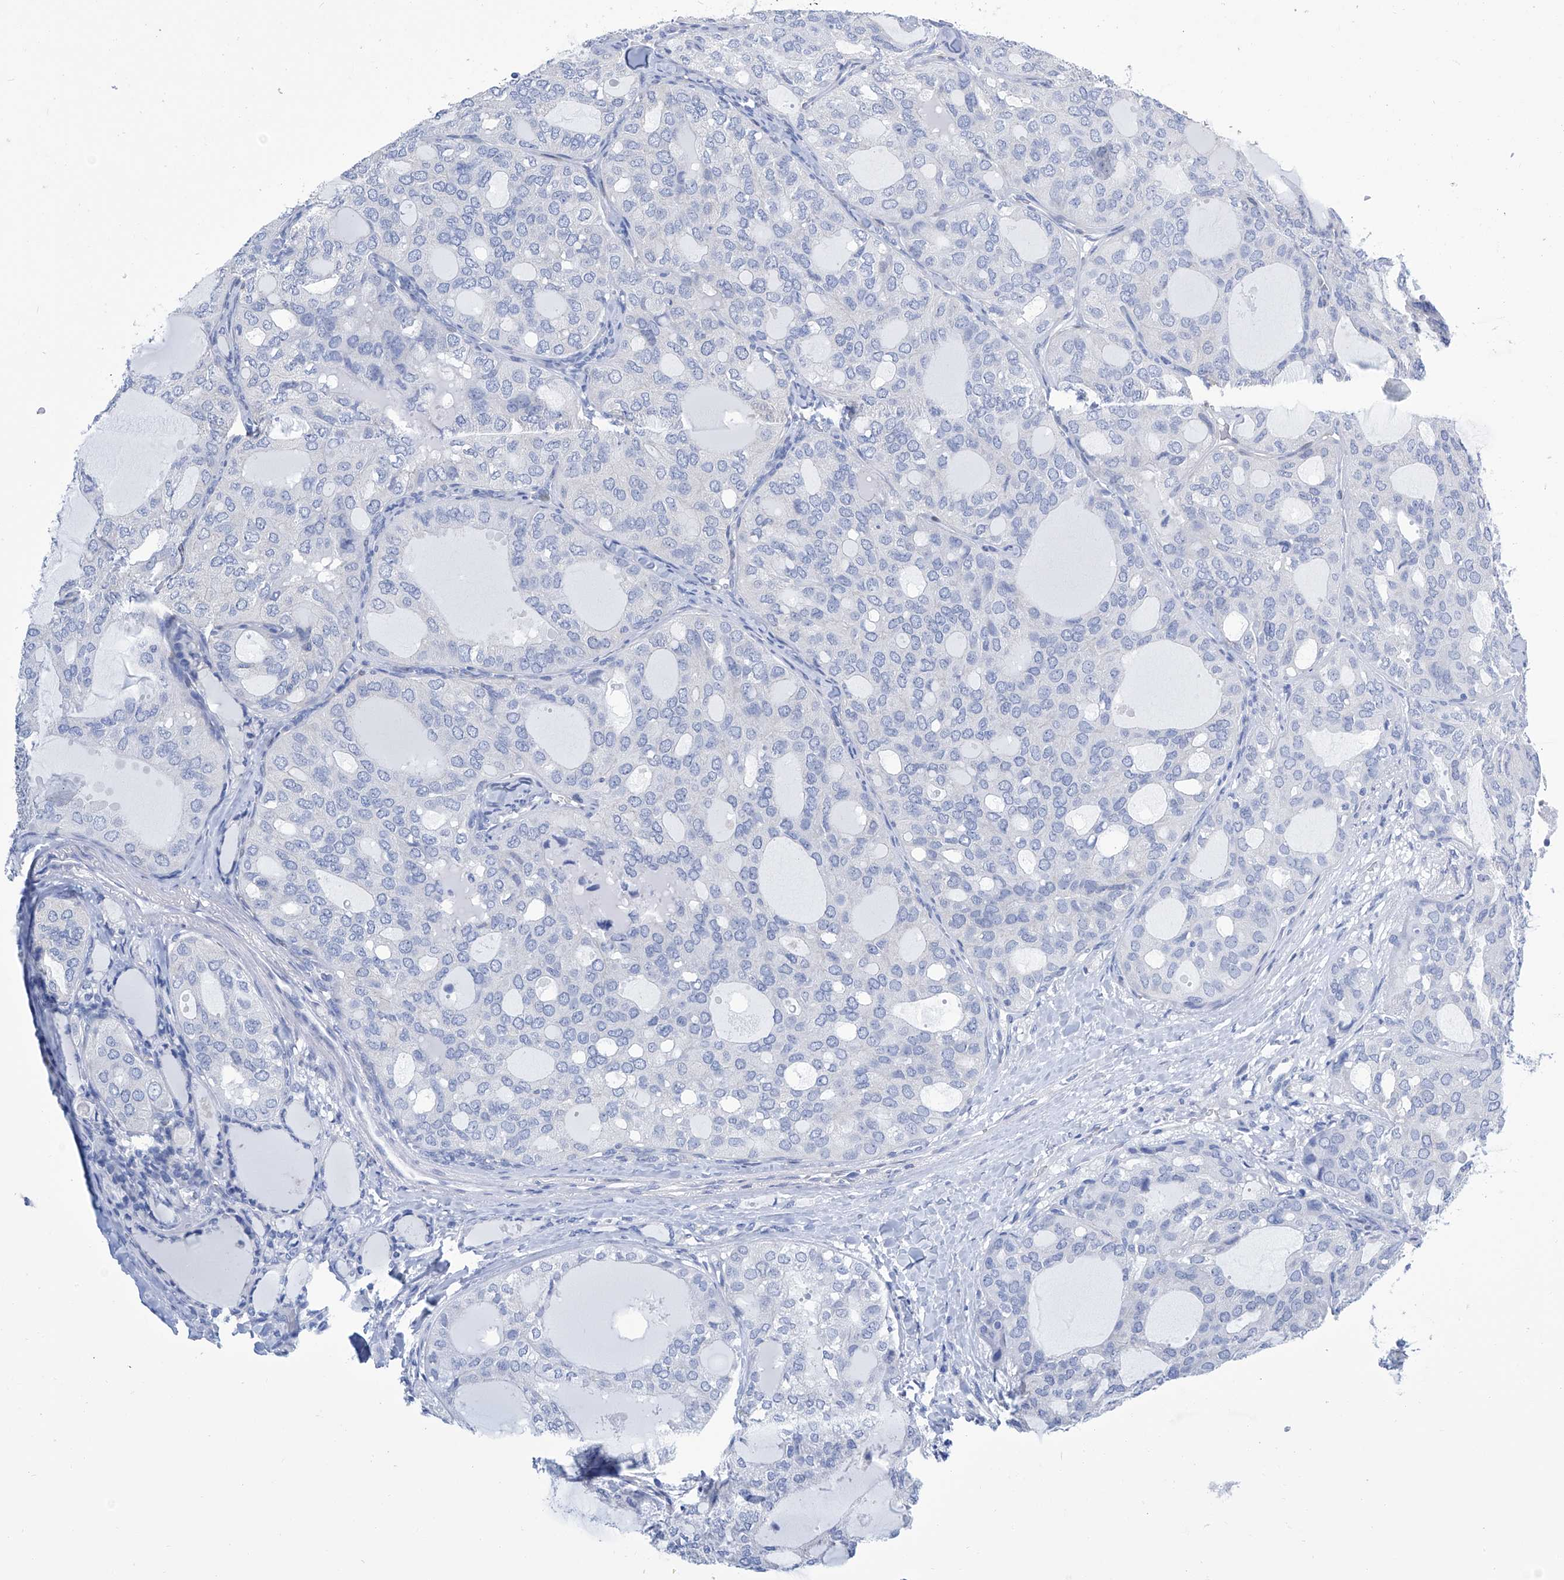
{"staining": {"intensity": "negative", "quantity": "none", "location": "none"}, "tissue": "thyroid cancer", "cell_type": "Tumor cells", "image_type": "cancer", "snomed": [{"axis": "morphology", "description": "Follicular adenoma carcinoma, NOS"}, {"axis": "topography", "description": "Thyroid gland"}], "caption": "An immunohistochemistry (IHC) micrograph of thyroid follicular adenoma carcinoma is shown. There is no staining in tumor cells of thyroid follicular adenoma carcinoma.", "gene": "IMPA2", "patient": {"sex": "male", "age": 75}}